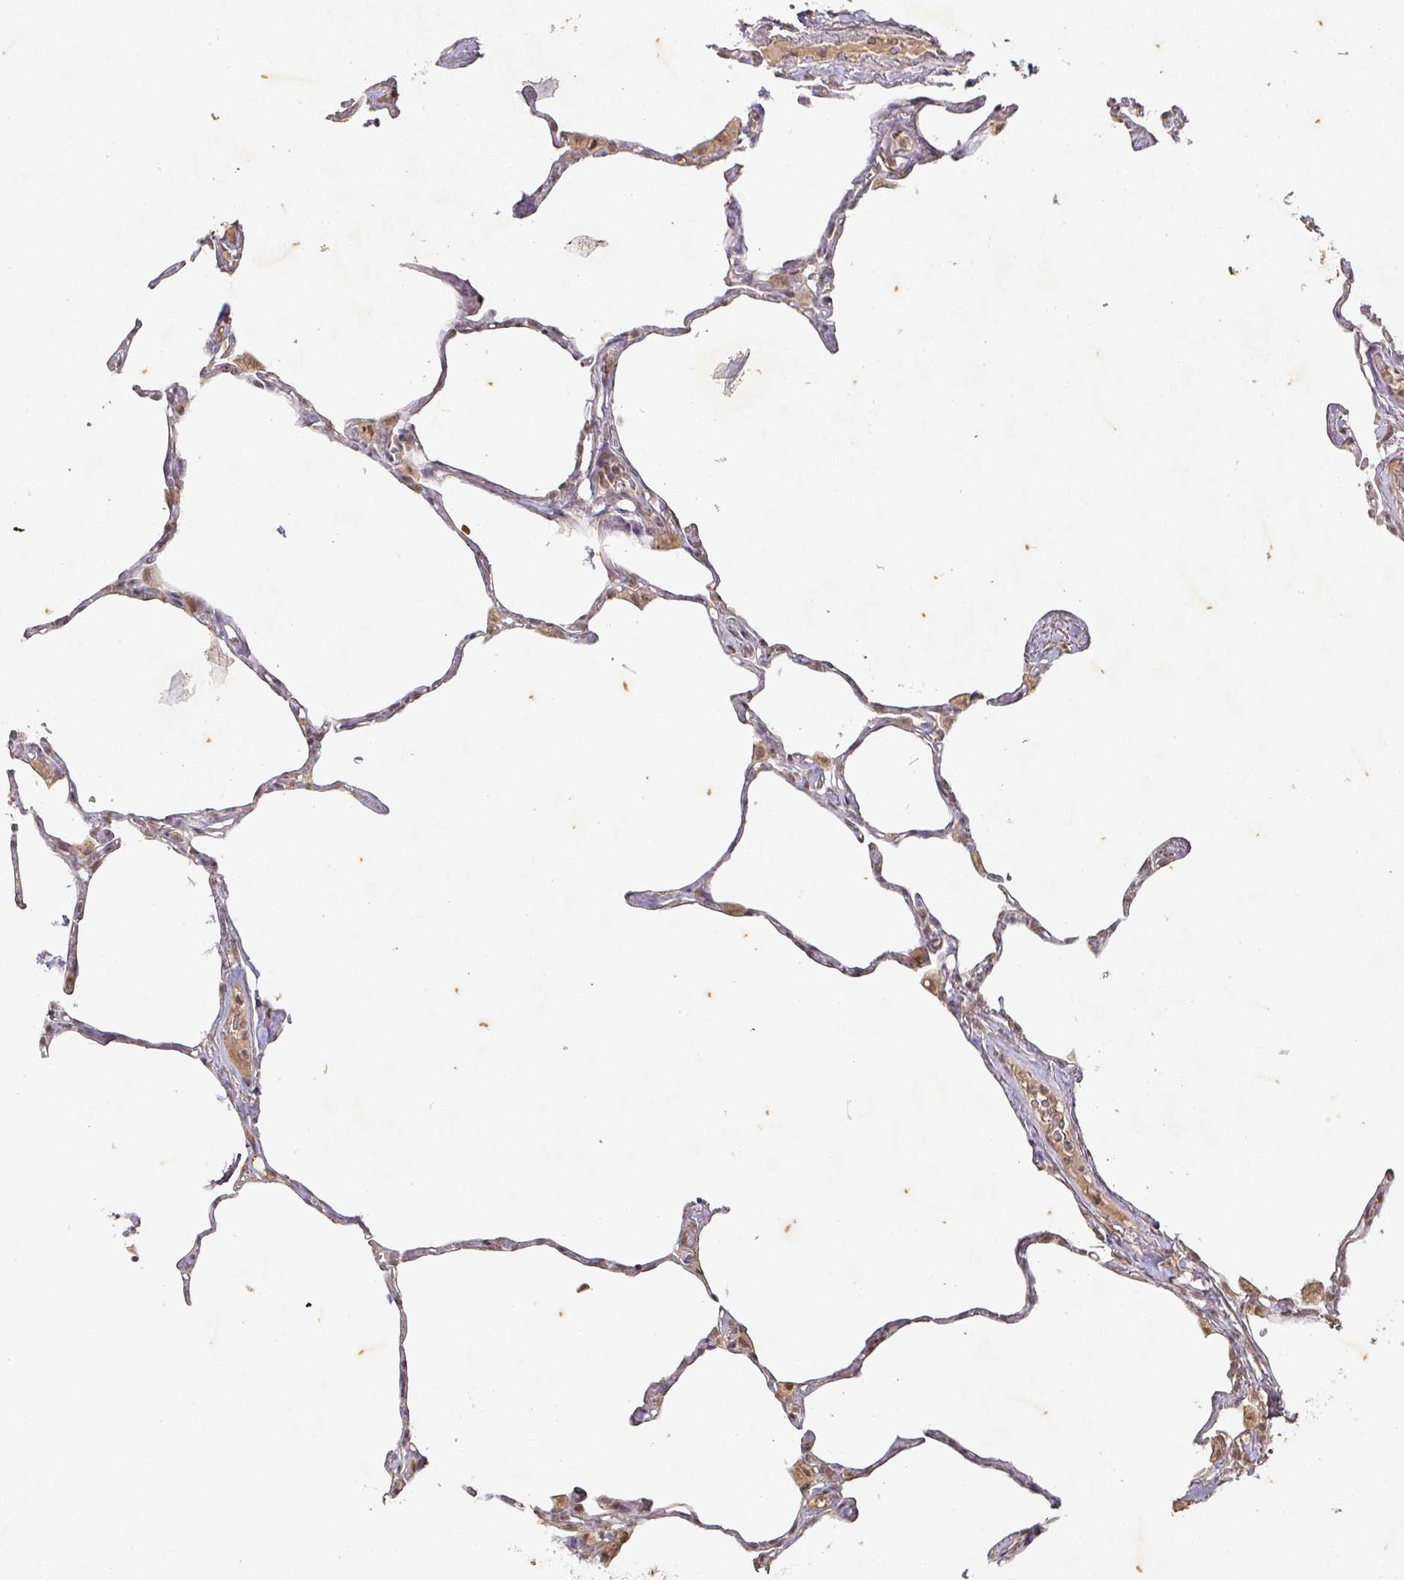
{"staining": {"intensity": "weak", "quantity": "25%-75%", "location": "cytoplasmic/membranous"}, "tissue": "lung", "cell_type": "Alveolar cells", "image_type": "normal", "snomed": [{"axis": "morphology", "description": "Normal tissue, NOS"}, {"axis": "topography", "description": "Lung"}], "caption": "Immunohistochemistry (IHC) (DAB) staining of normal human lung demonstrates weak cytoplasmic/membranous protein staining in approximately 25%-75% of alveolar cells. The protein of interest is shown in brown color, while the nuclei are stained blue.", "gene": "CAPN5", "patient": {"sex": "male", "age": 65}}